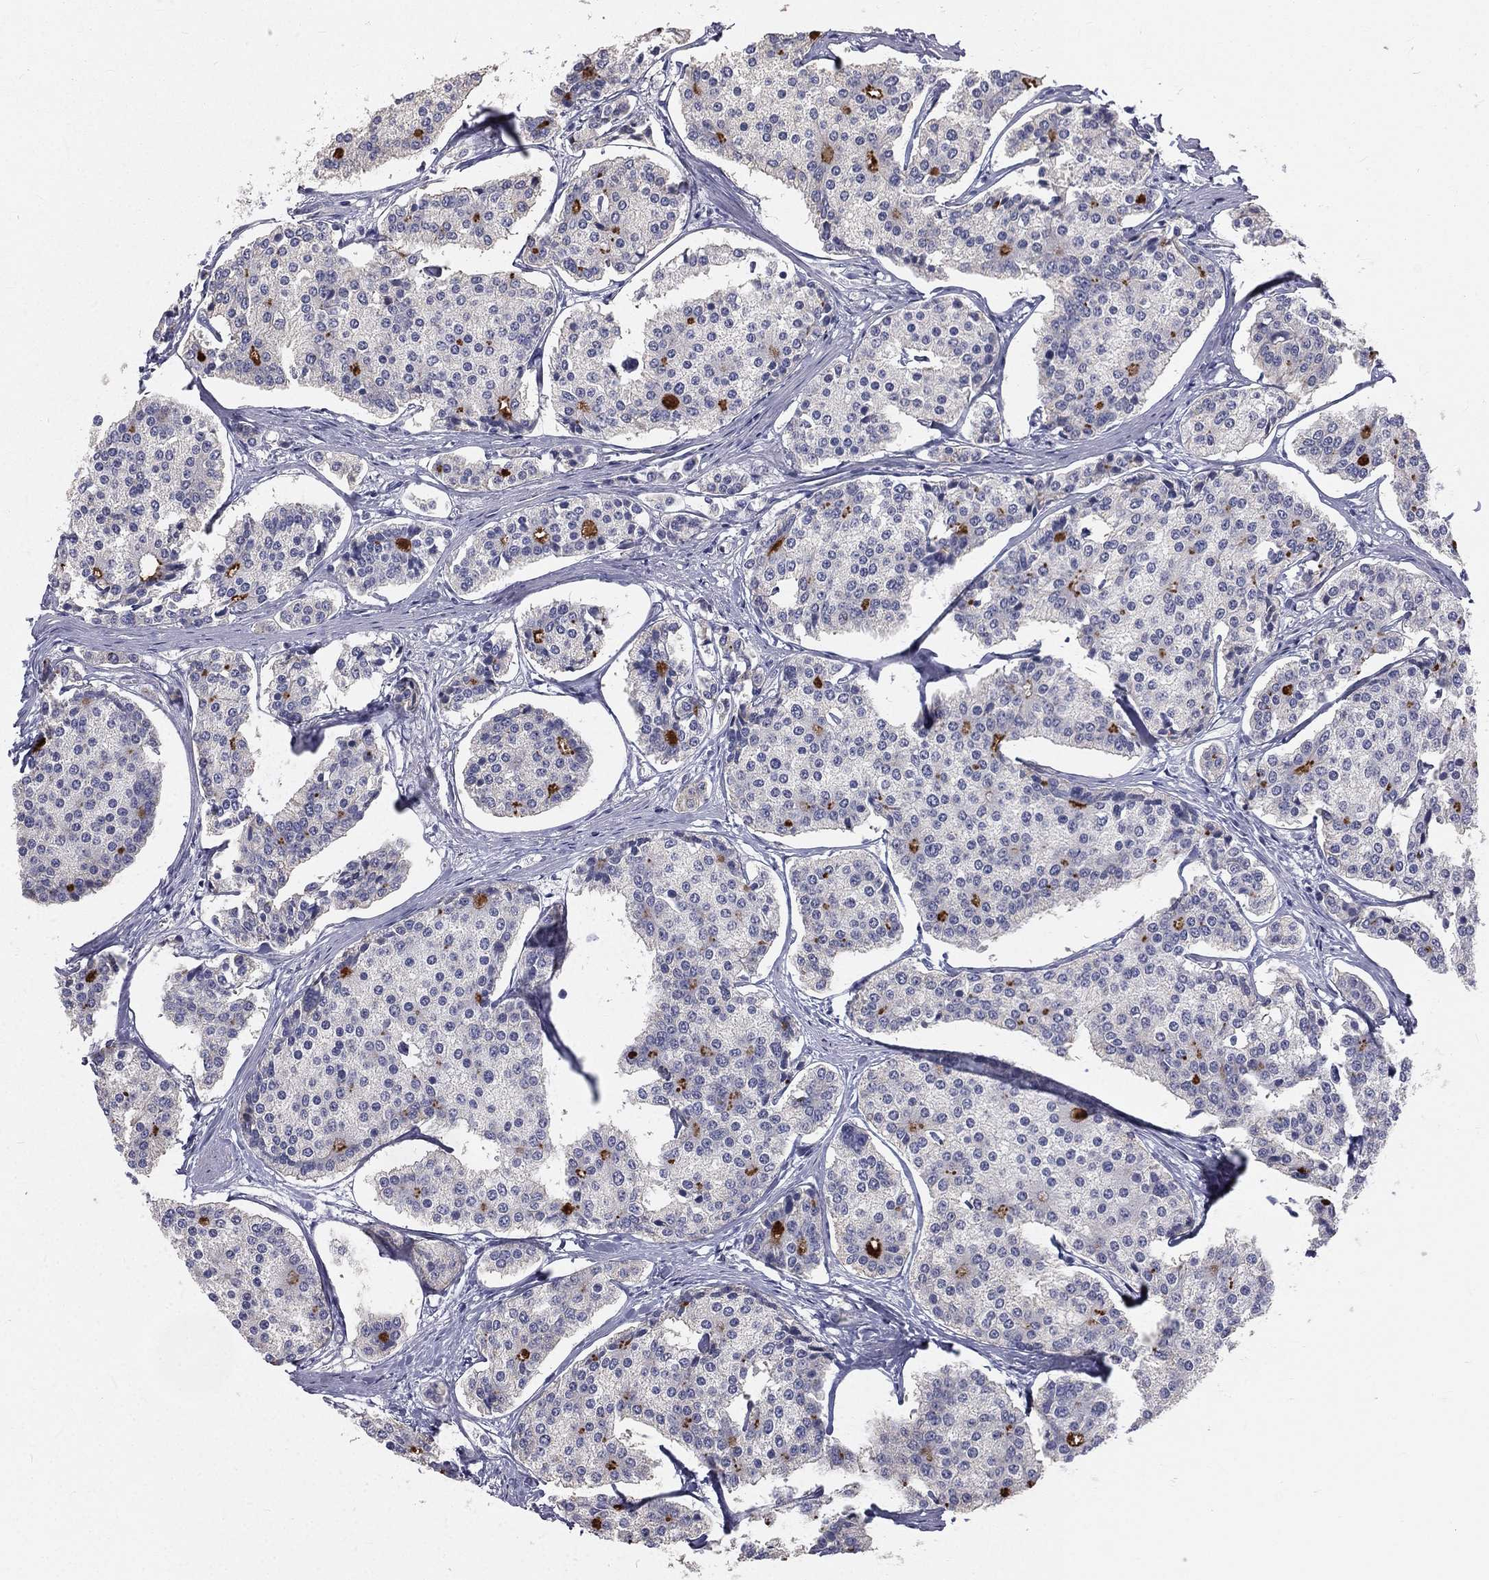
{"staining": {"intensity": "negative", "quantity": "none", "location": "none"}, "tissue": "carcinoid", "cell_type": "Tumor cells", "image_type": "cancer", "snomed": [{"axis": "morphology", "description": "Carcinoid, malignant, NOS"}, {"axis": "topography", "description": "Small intestine"}], "caption": "Image shows no significant protein expression in tumor cells of carcinoid.", "gene": "MUC13", "patient": {"sex": "female", "age": 65}}